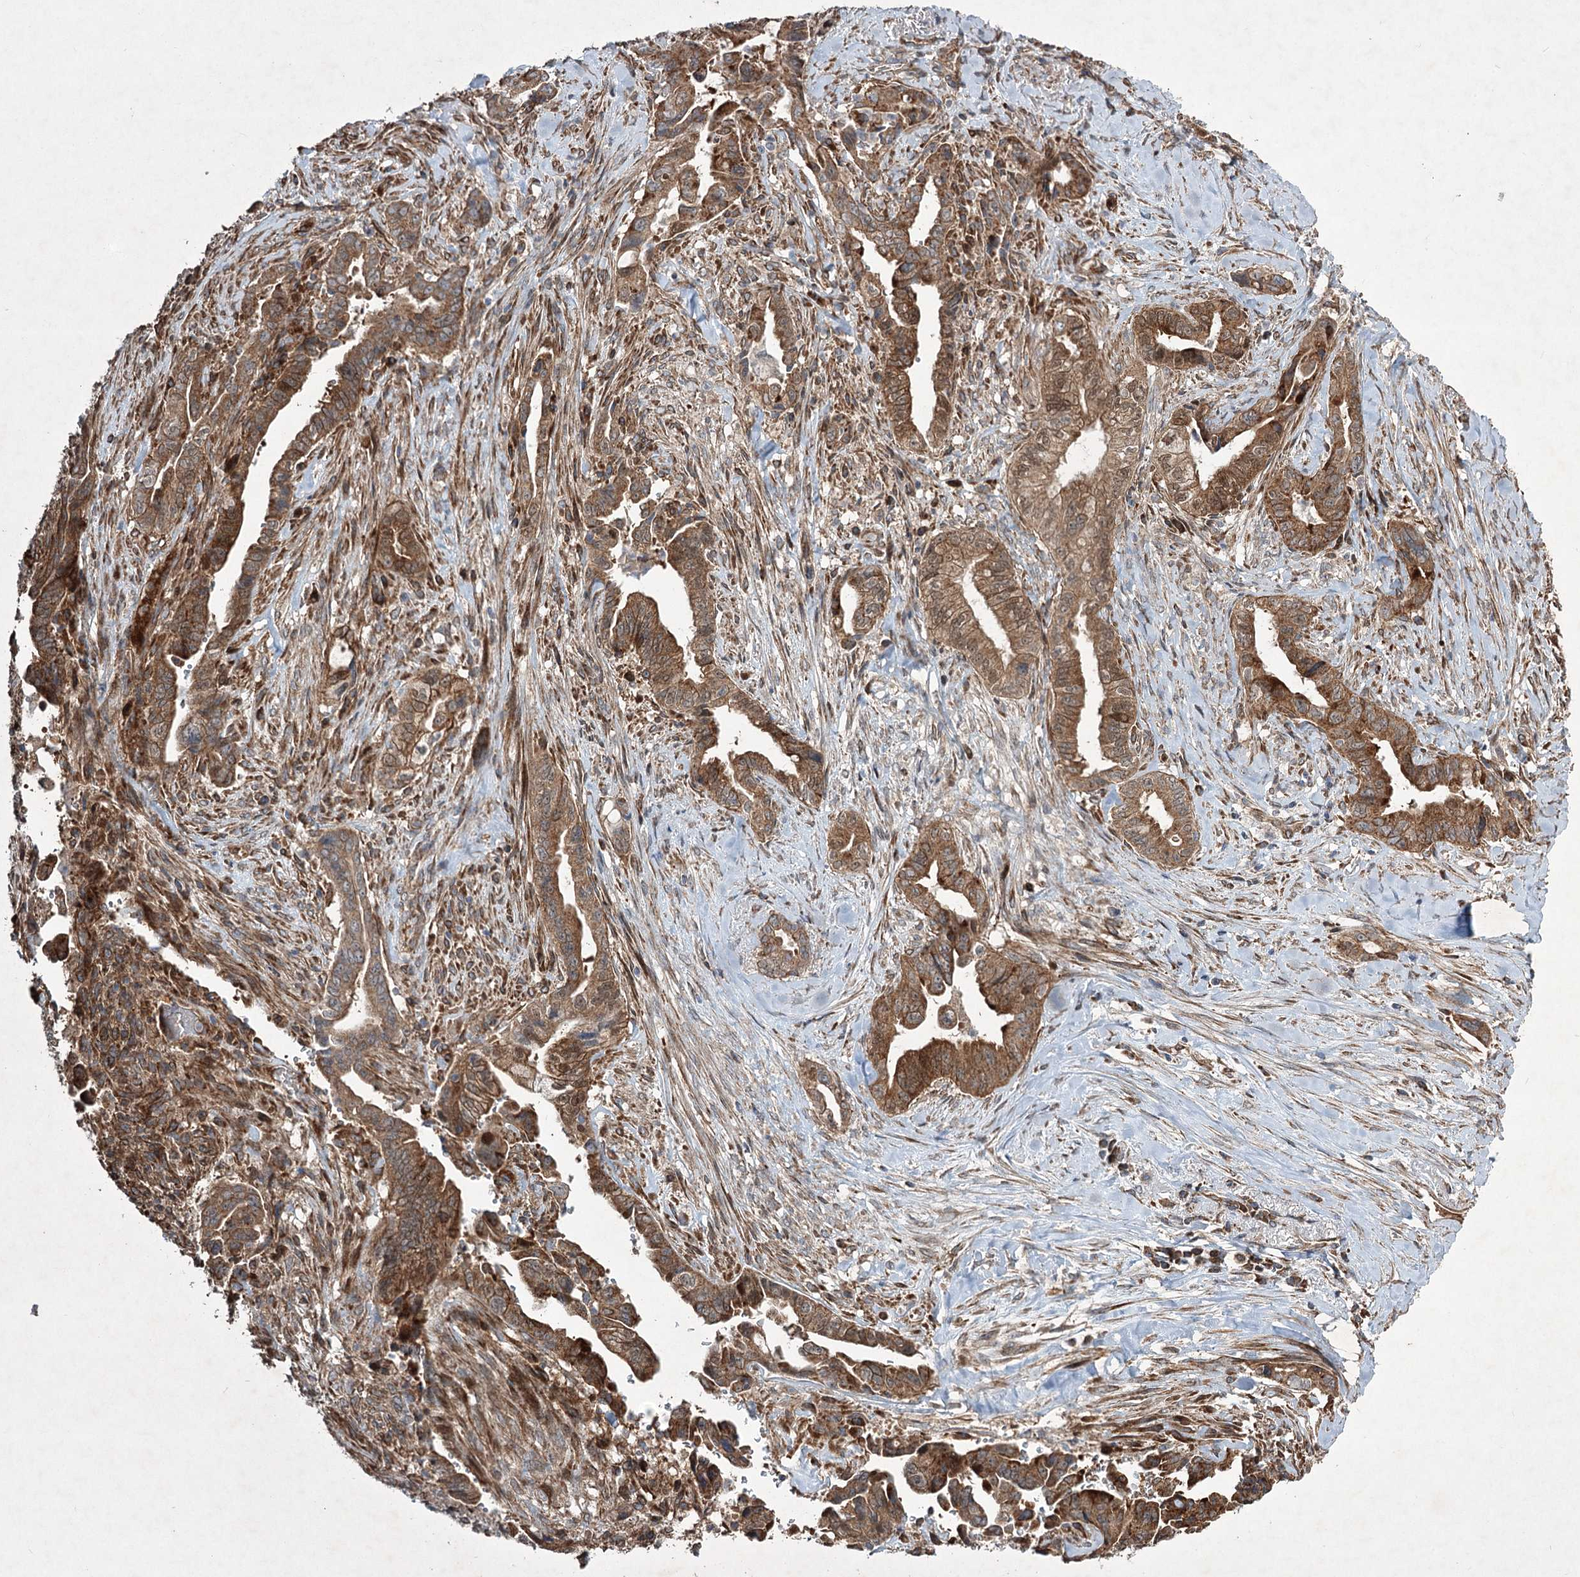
{"staining": {"intensity": "moderate", "quantity": ">75%", "location": "cytoplasmic/membranous"}, "tissue": "pancreatic cancer", "cell_type": "Tumor cells", "image_type": "cancer", "snomed": [{"axis": "morphology", "description": "Adenocarcinoma, NOS"}, {"axis": "topography", "description": "Pancreas"}], "caption": "Immunohistochemistry of human pancreatic adenocarcinoma reveals medium levels of moderate cytoplasmic/membranous staining in approximately >75% of tumor cells.", "gene": "SERINC5", "patient": {"sex": "male", "age": 70}}